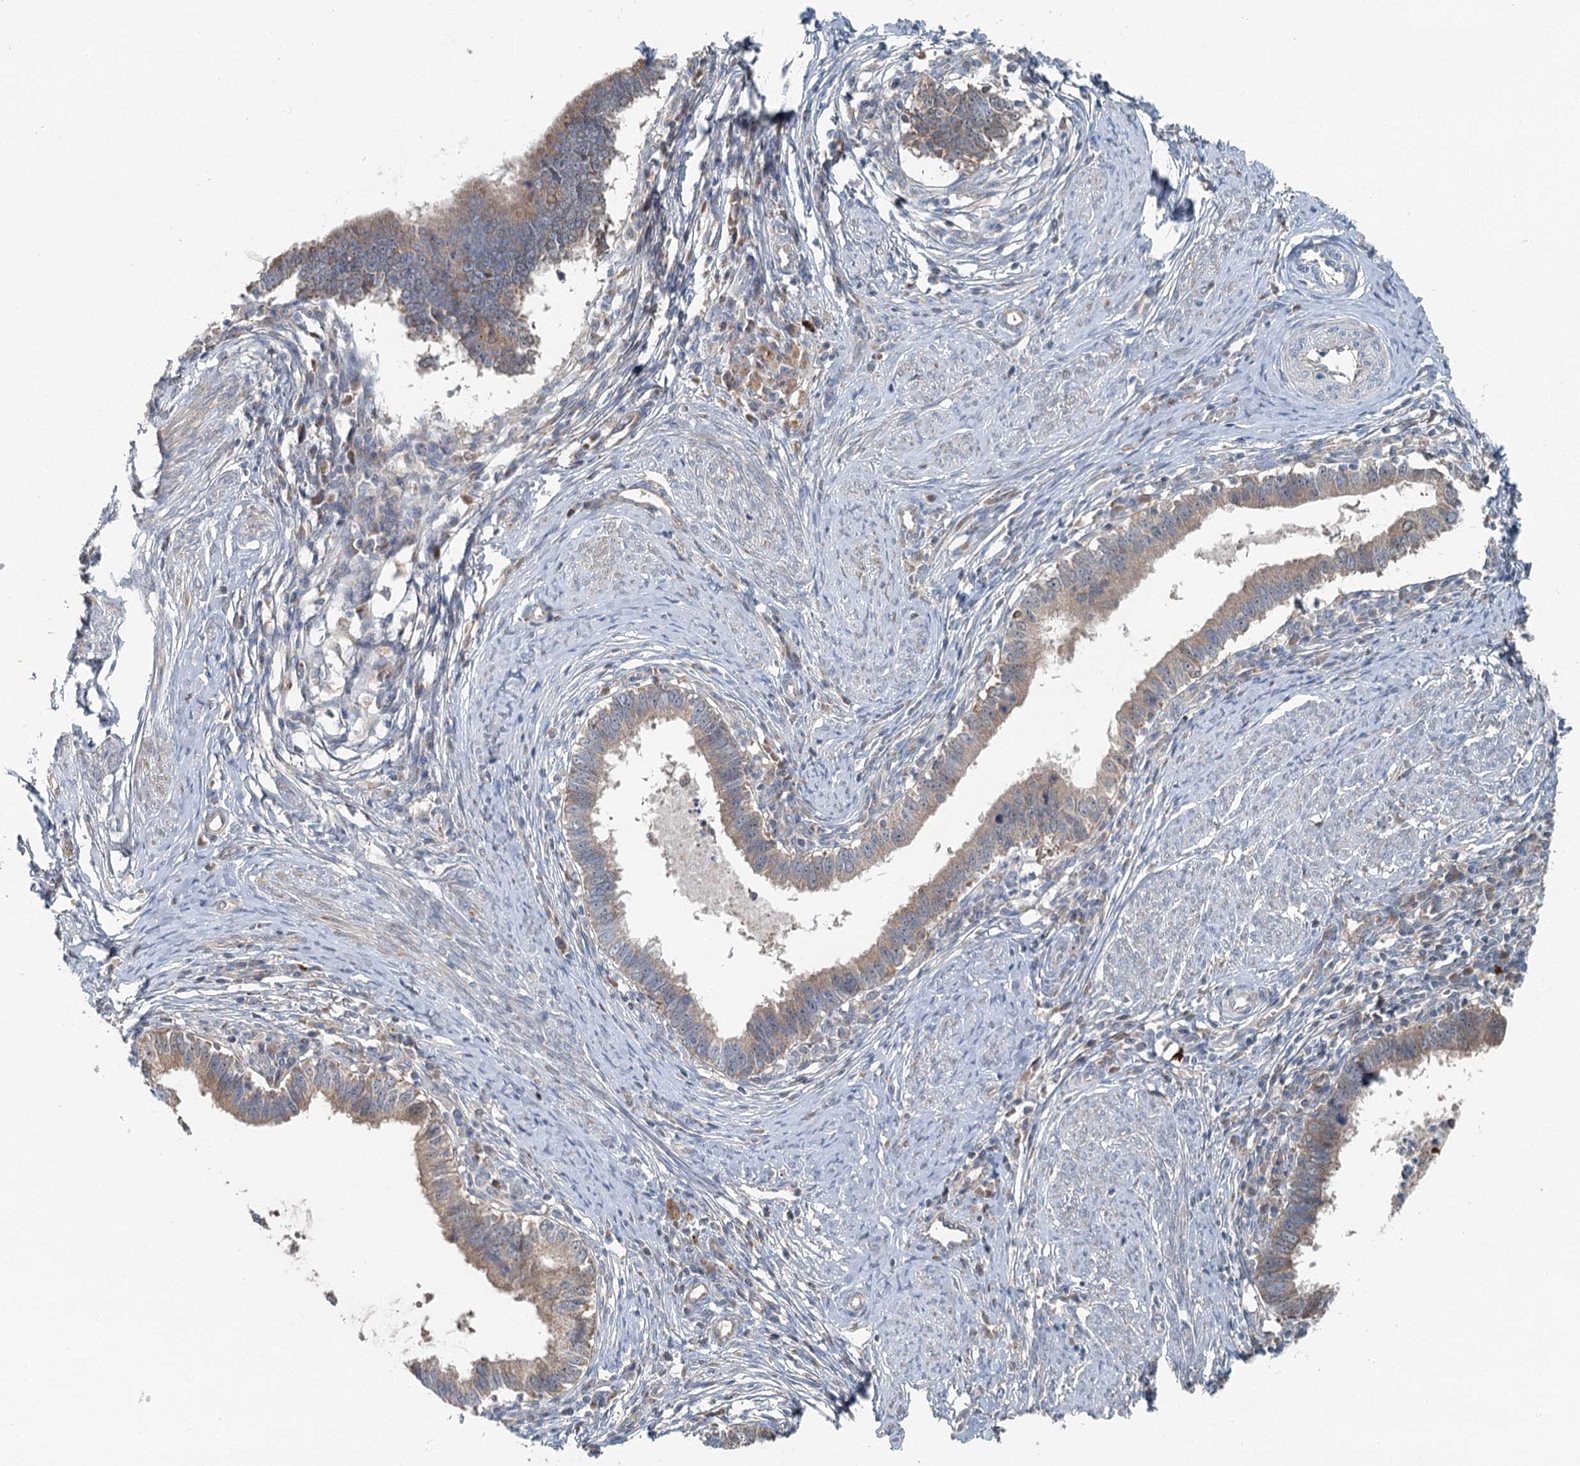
{"staining": {"intensity": "moderate", "quantity": ">75%", "location": "cytoplasmic/membranous"}, "tissue": "cervical cancer", "cell_type": "Tumor cells", "image_type": "cancer", "snomed": [{"axis": "morphology", "description": "Adenocarcinoma, NOS"}, {"axis": "topography", "description": "Cervix"}], "caption": "High-power microscopy captured an immunohistochemistry image of adenocarcinoma (cervical), revealing moderate cytoplasmic/membranous expression in approximately >75% of tumor cells.", "gene": "CHCHD5", "patient": {"sex": "female", "age": 36}}